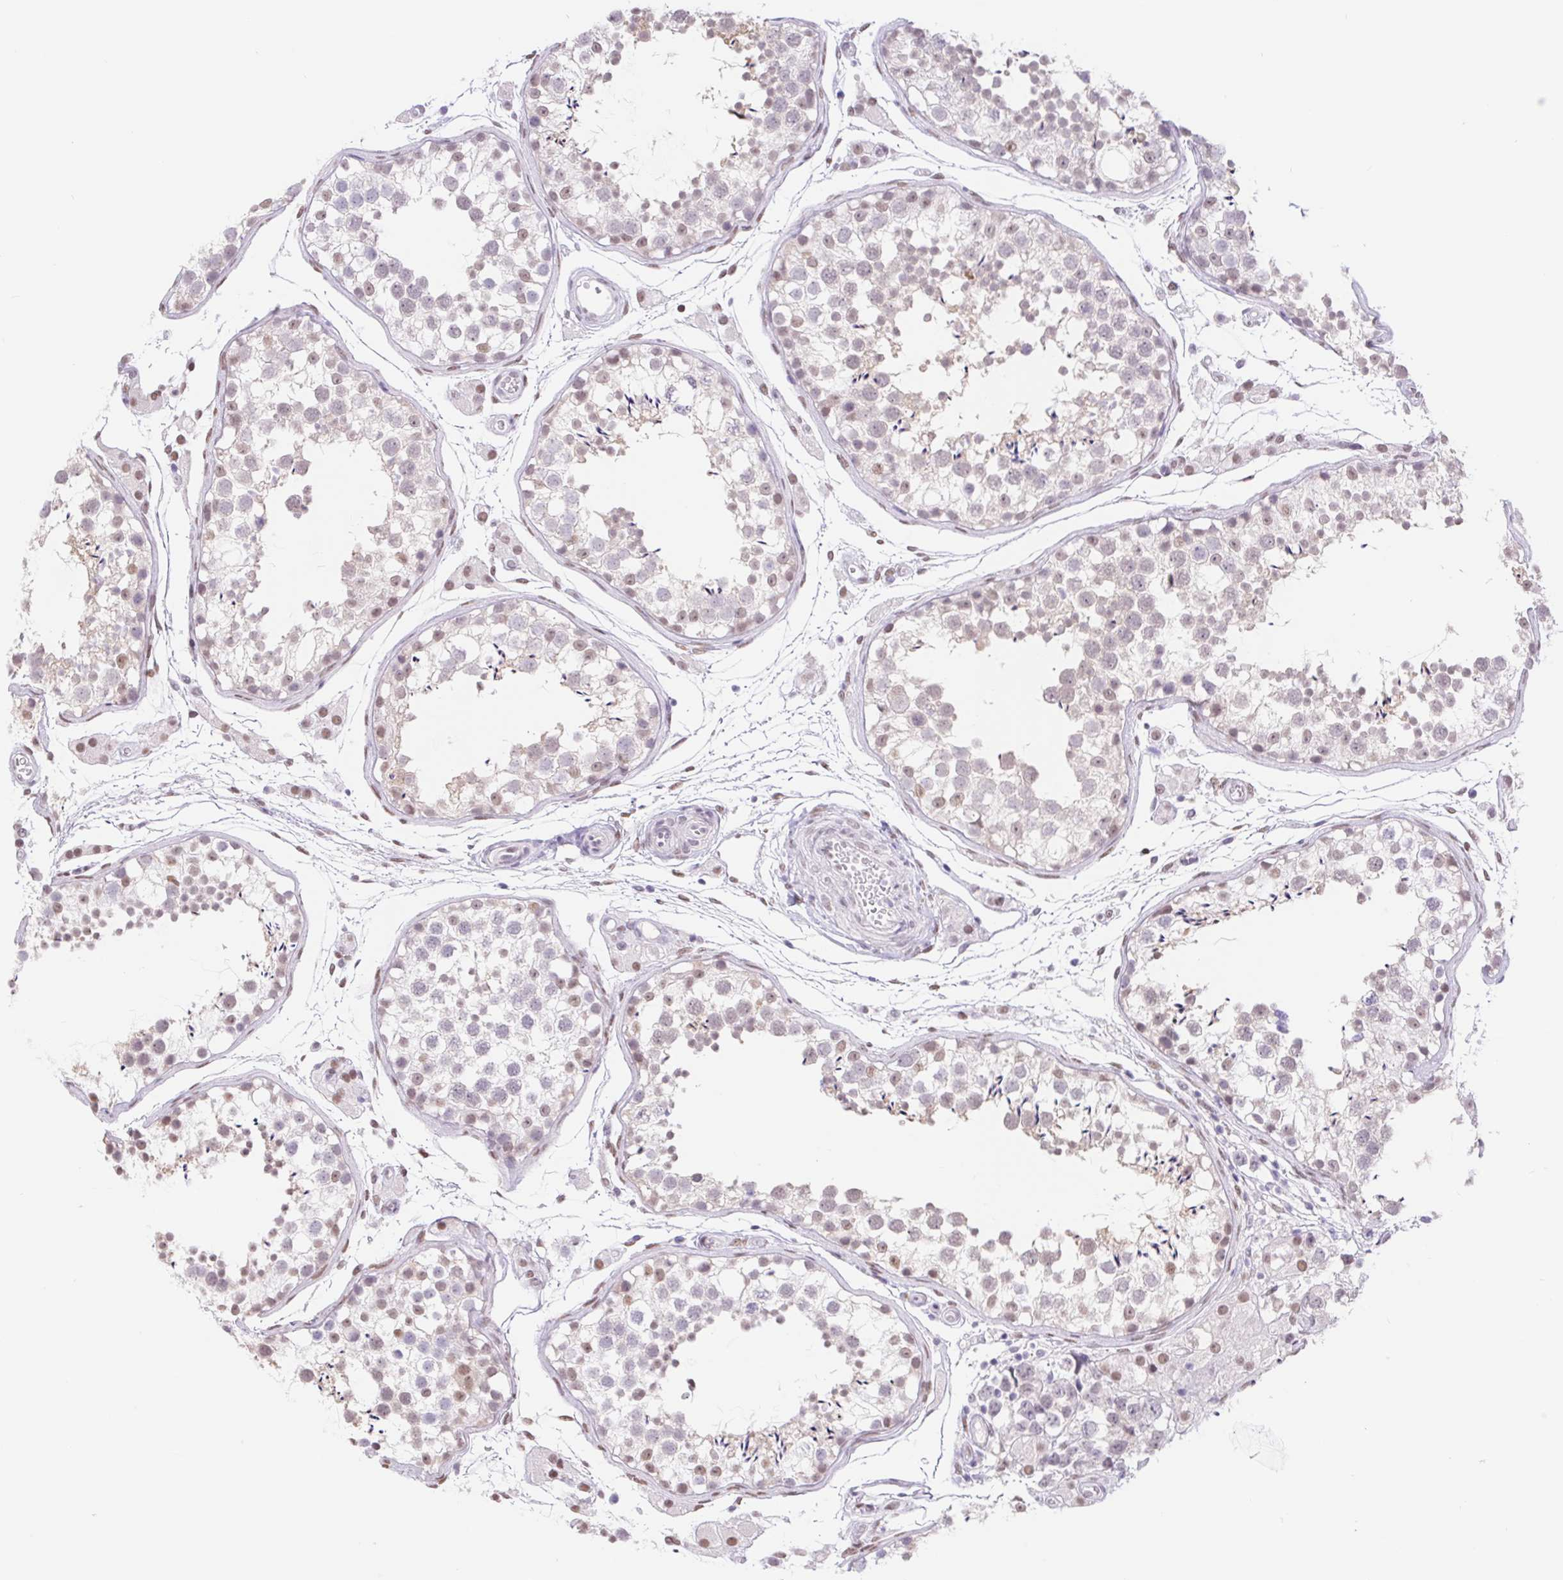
{"staining": {"intensity": "weak", "quantity": "25%-75%", "location": "nuclear"}, "tissue": "testis", "cell_type": "Cells in seminiferous ducts", "image_type": "normal", "snomed": [{"axis": "morphology", "description": "Normal tissue, NOS"}, {"axis": "morphology", "description": "Seminoma, NOS"}, {"axis": "topography", "description": "Testis"}], "caption": "Immunohistochemistry photomicrograph of unremarkable human testis stained for a protein (brown), which reveals low levels of weak nuclear positivity in about 25%-75% of cells in seminiferous ducts.", "gene": "CAND1", "patient": {"sex": "male", "age": 29}}